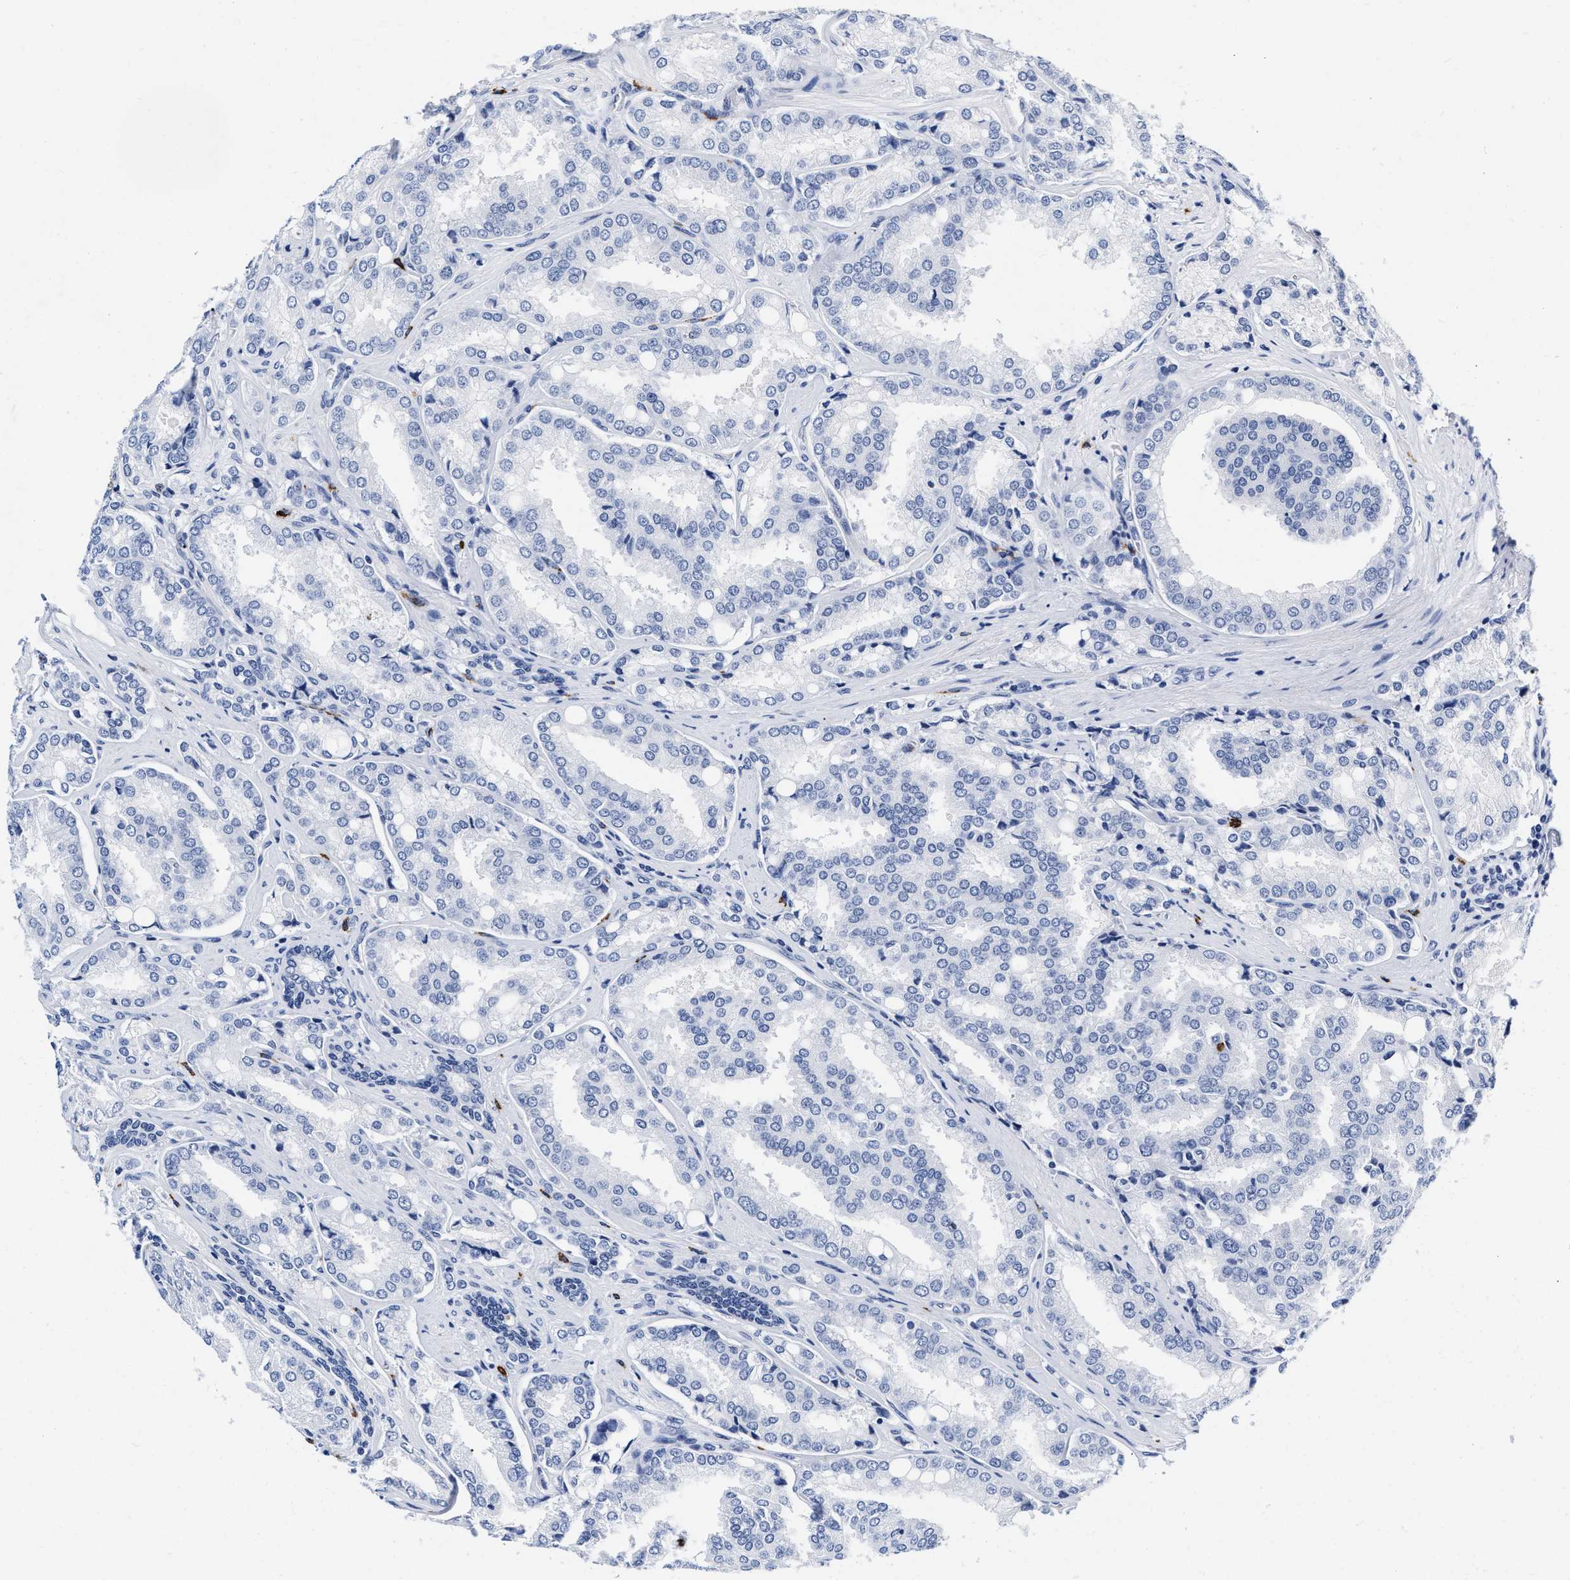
{"staining": {"intensity": "negative", "quantity": "none", "location": "none"}, "tissue": "prostate cancer", "cell_type": "Tumor cells", "image_type": "cancer", "snomed": [{"axis": "morphology", "description": "Adenocarcinoma, High grade"}, {"axis": "topography", "description": "Prostate"}], "caption": "Prostate cancer (adenocarcinoma (high-grade)) was stained to show a protein in brown. There is no significant expression in tumor cells.", "gene": "CER1", "patient": {"sex": "male", "age": 50}}